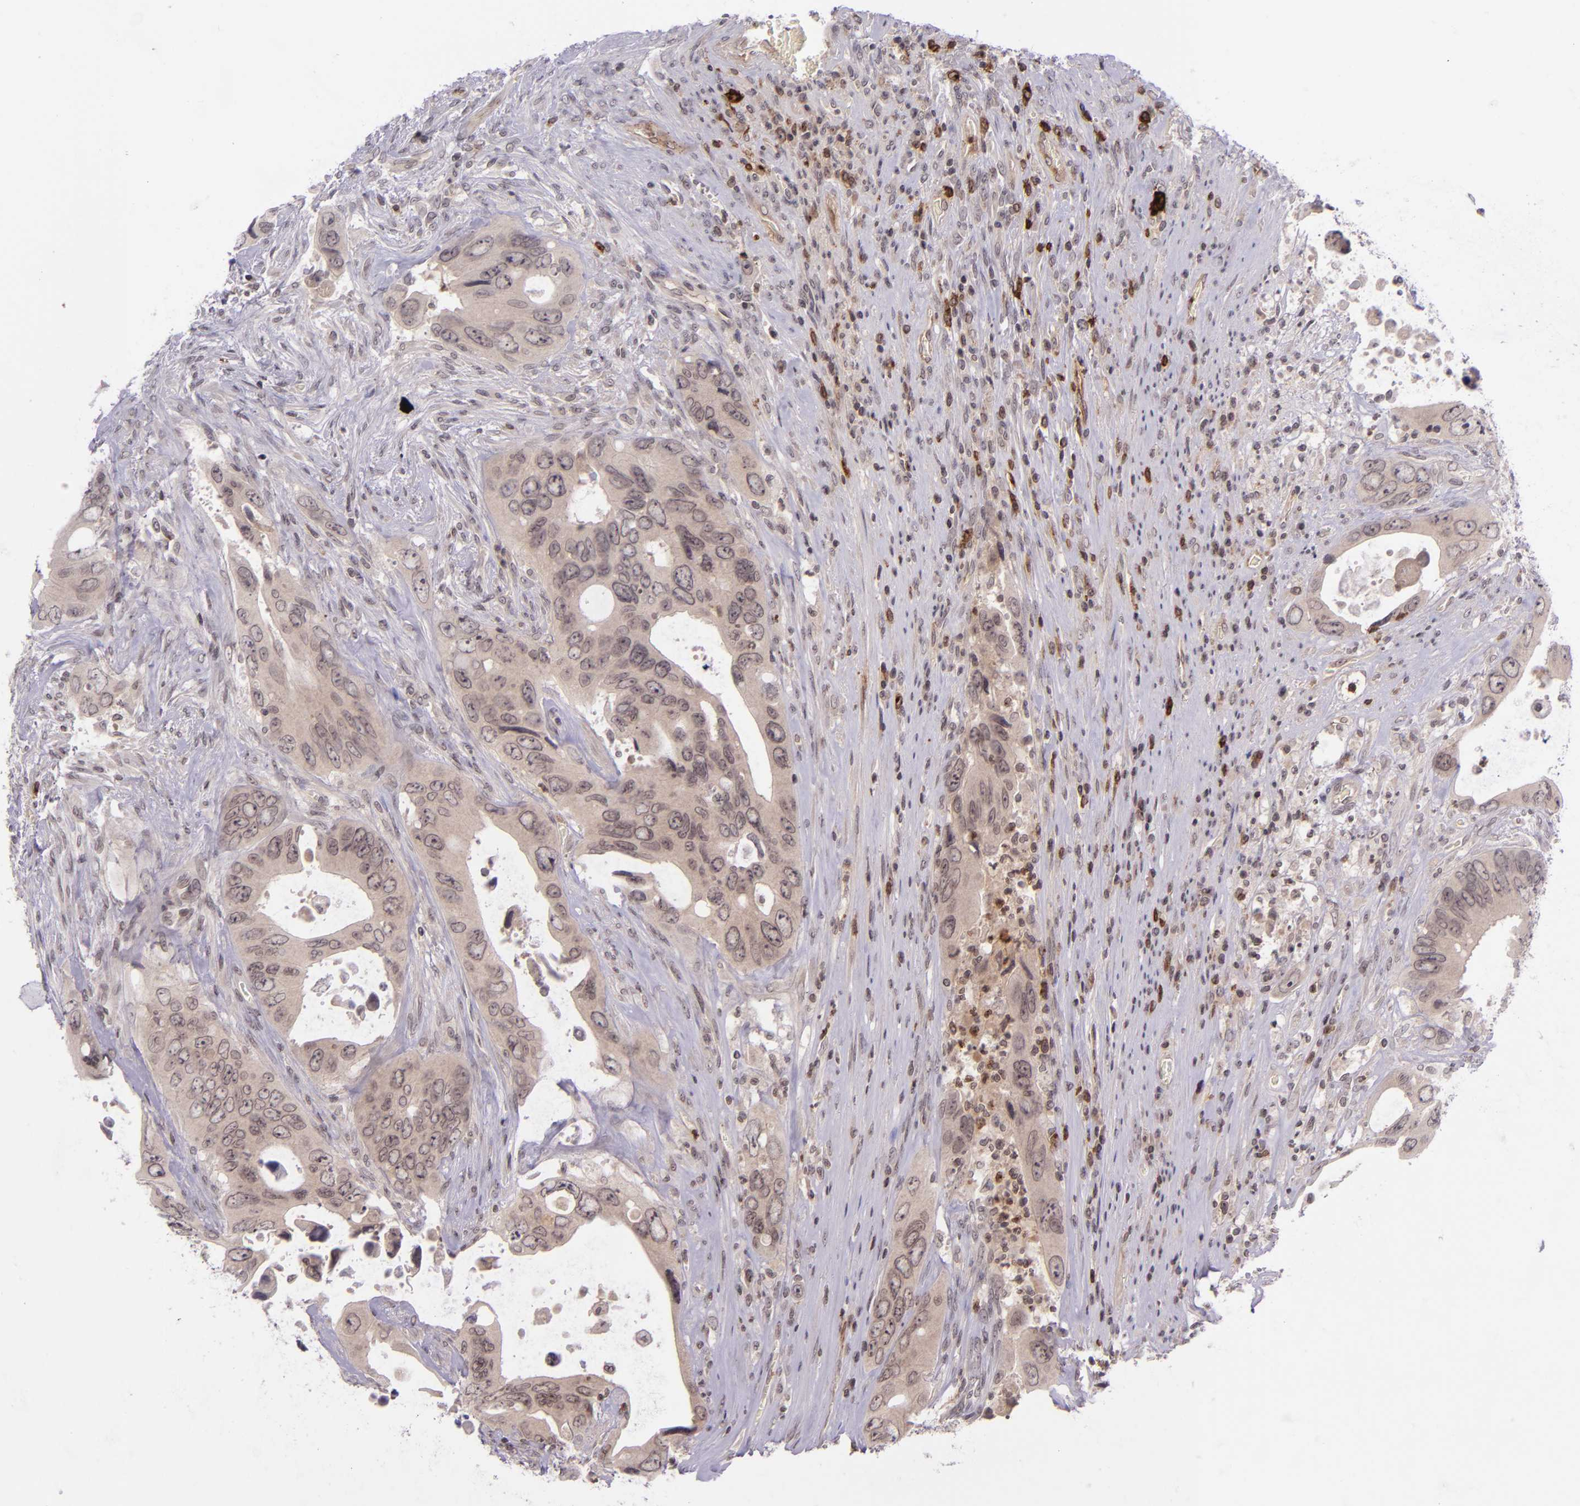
{"staining": {"intensity": "weak", "quantity": "25%-75%", "location": "cytoplasmic/membranous"}, "tissue": "colorectal cancer", "cell_type": "Tumor cells", "image_type": "cancer", "snomed": [{"axis": "morphology", "description": "Adenocarcinoma, NOS"}, {"axis": "topography", "description": "Rectum"}], "caption": "Protein expression analysis of human colorectal cancer (adenocarcinoma) reveals weak cytoplasmic/membranous expression in about 25%-75% of tumor cells. The staining is performed using DAB (3,3'-diaminobenzidine) brown chromogen to label protein expression. The nuclei are counter-stained blue using hematoxylin.", "gene": "SELL", "patient": {"sex": "male", "age": 70}}